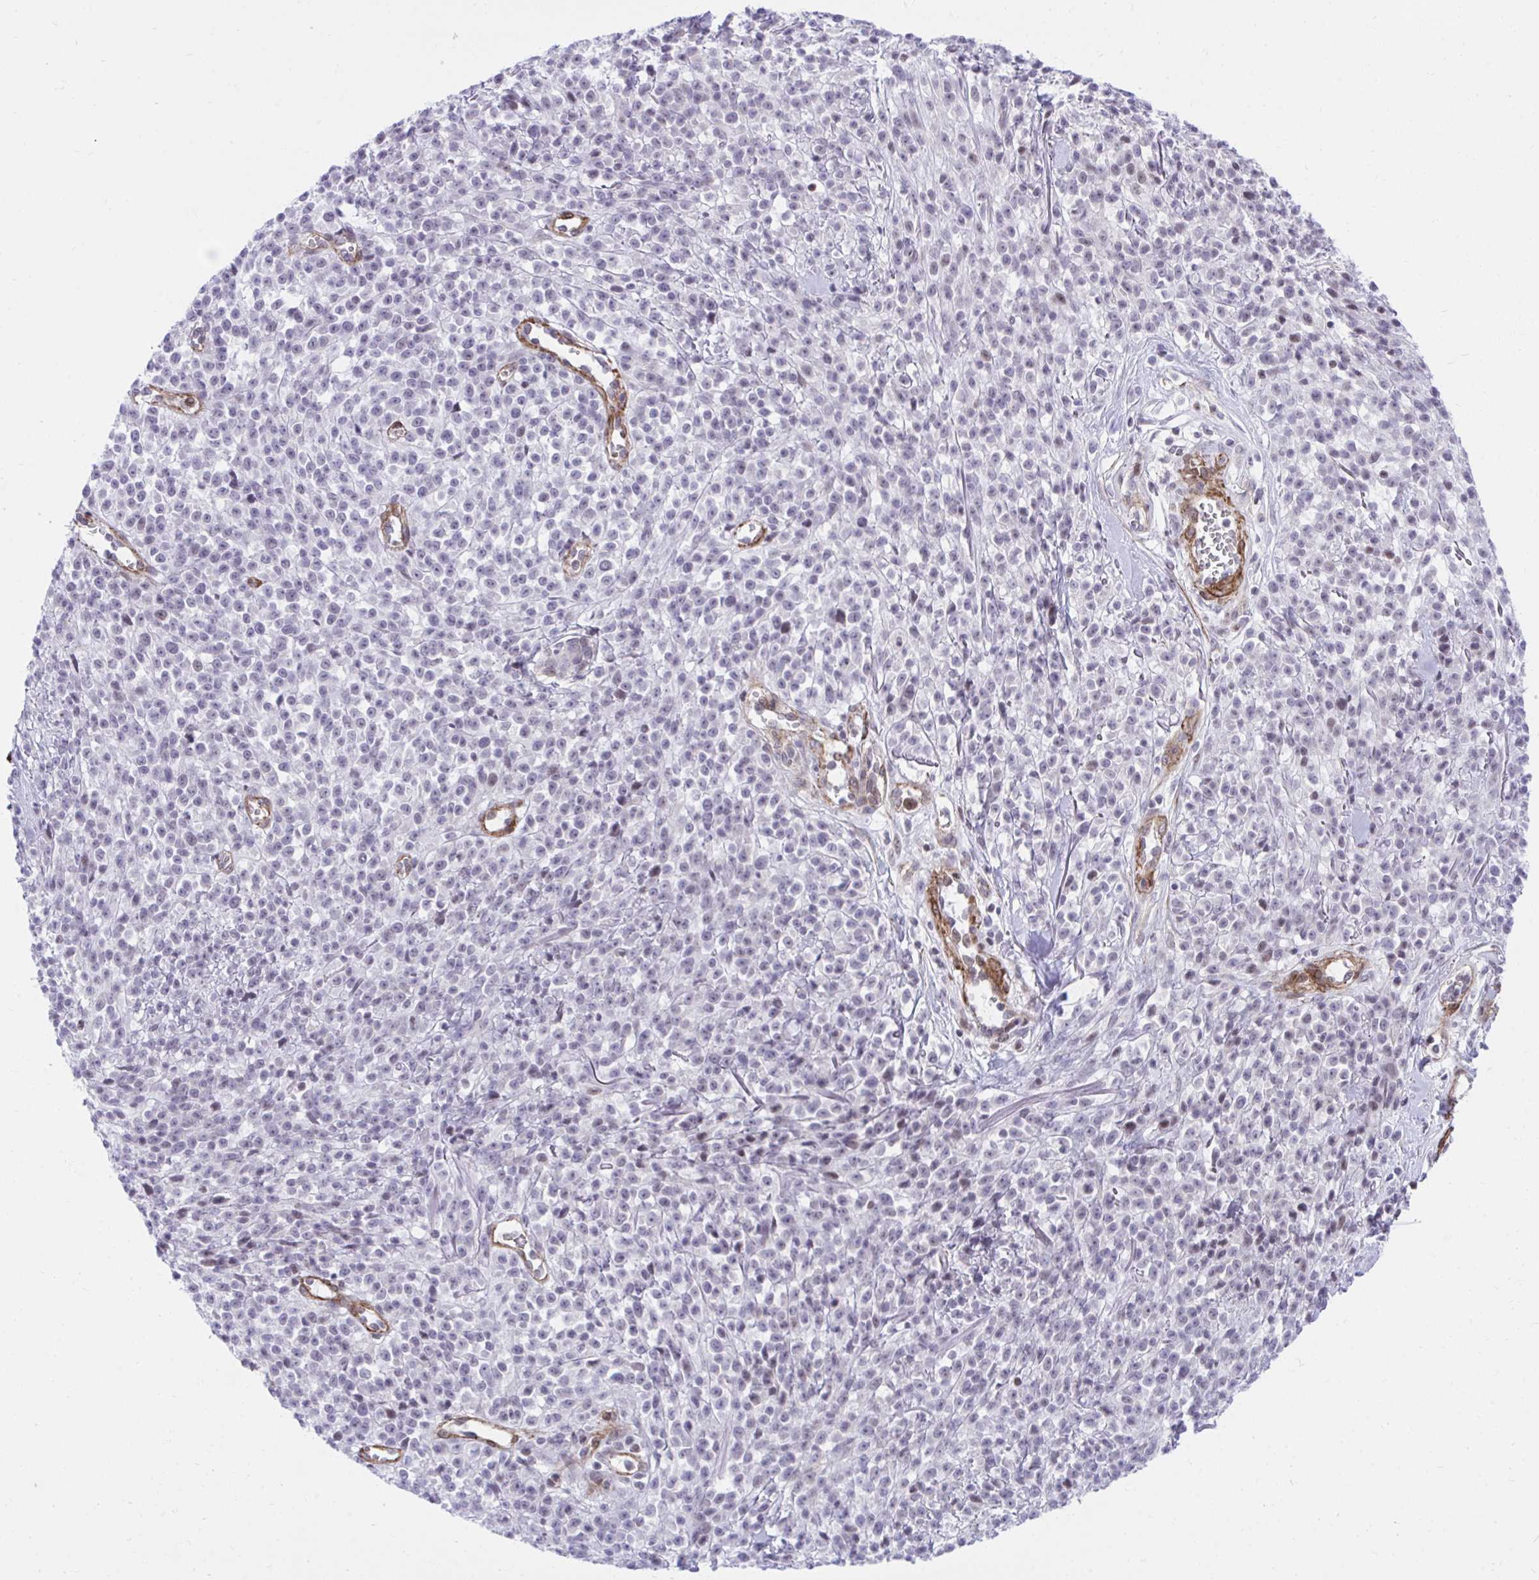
{"staining": {"intensity": "negative", "quantity": "none", "location": "none"}, "tissue": "melanoma", "cell_type": "Tumor cells", "image_type": "cancer", "snomed": [{"axis": "morphology", "description": "Malignant melanoma, NOS"}, {"axis": "topography", "description": "Skin"}, {"axis": "topography", "description": "Skin of trunk"}], "caption": "IHC histopathology image of neoplastic tissue: human malignant melanoma stained with DAB displays no significant protein staining in tumor cells.", "gene": "KCNN4", "patient": {"sex": "male", "age": 74}}